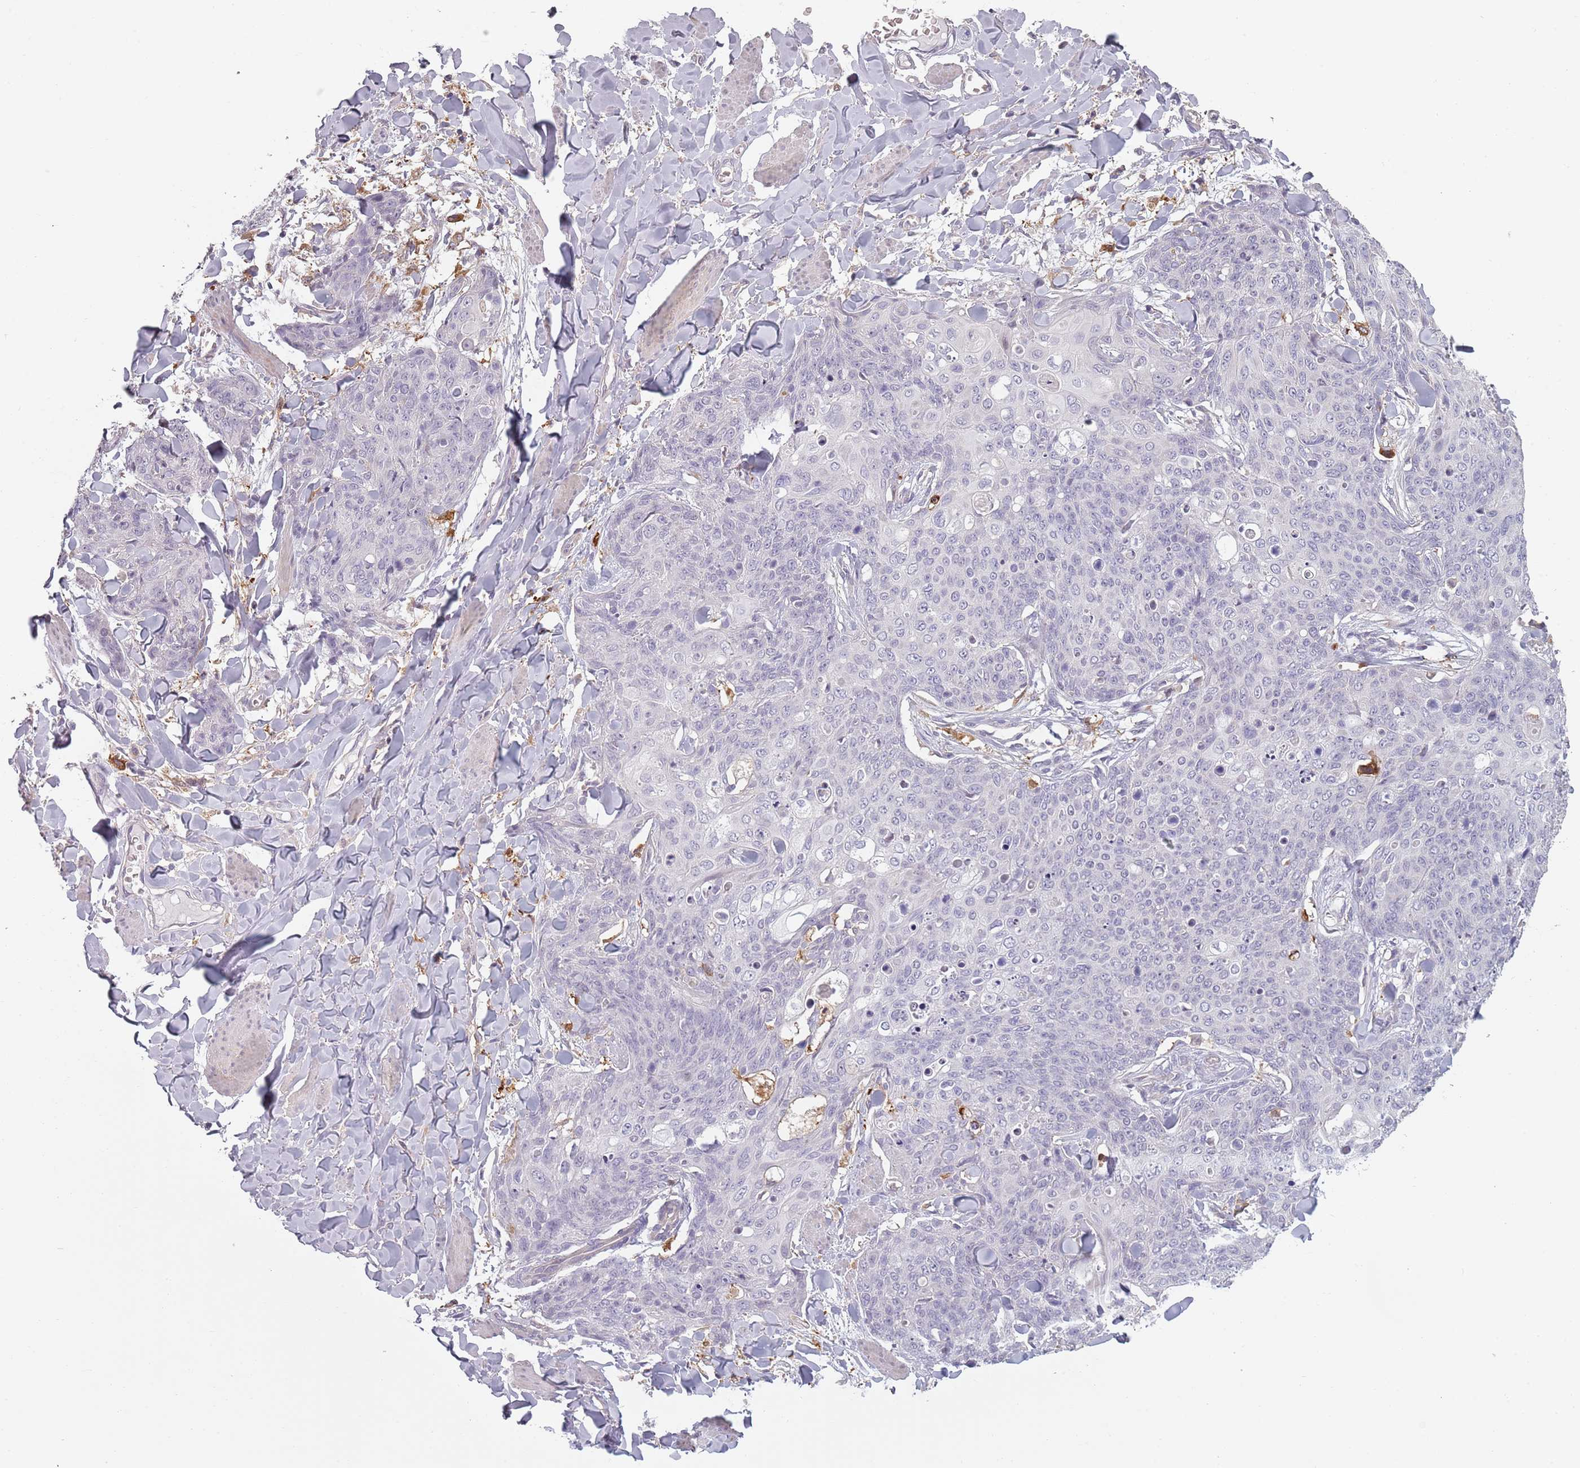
{"staining": {"intensity": "negative", "quantity": "none", "location": "none"}, "tissue": "skin cancer", "cell_type": "Tumor cells", "image_type": "cancer", "snomed": [{"axis": "morphology", "description": "Squamous cell carcinoma, NOS"}, {"axis": "topography", "description": "Skin"}, {"axis": "topography", "description": "Vulva"}], "caption": "The photomicrograph displays no staining of tumor cells in skin cancer.", "gene": "CC2D2B", "patient": {"sex": "female", "age": 85}}